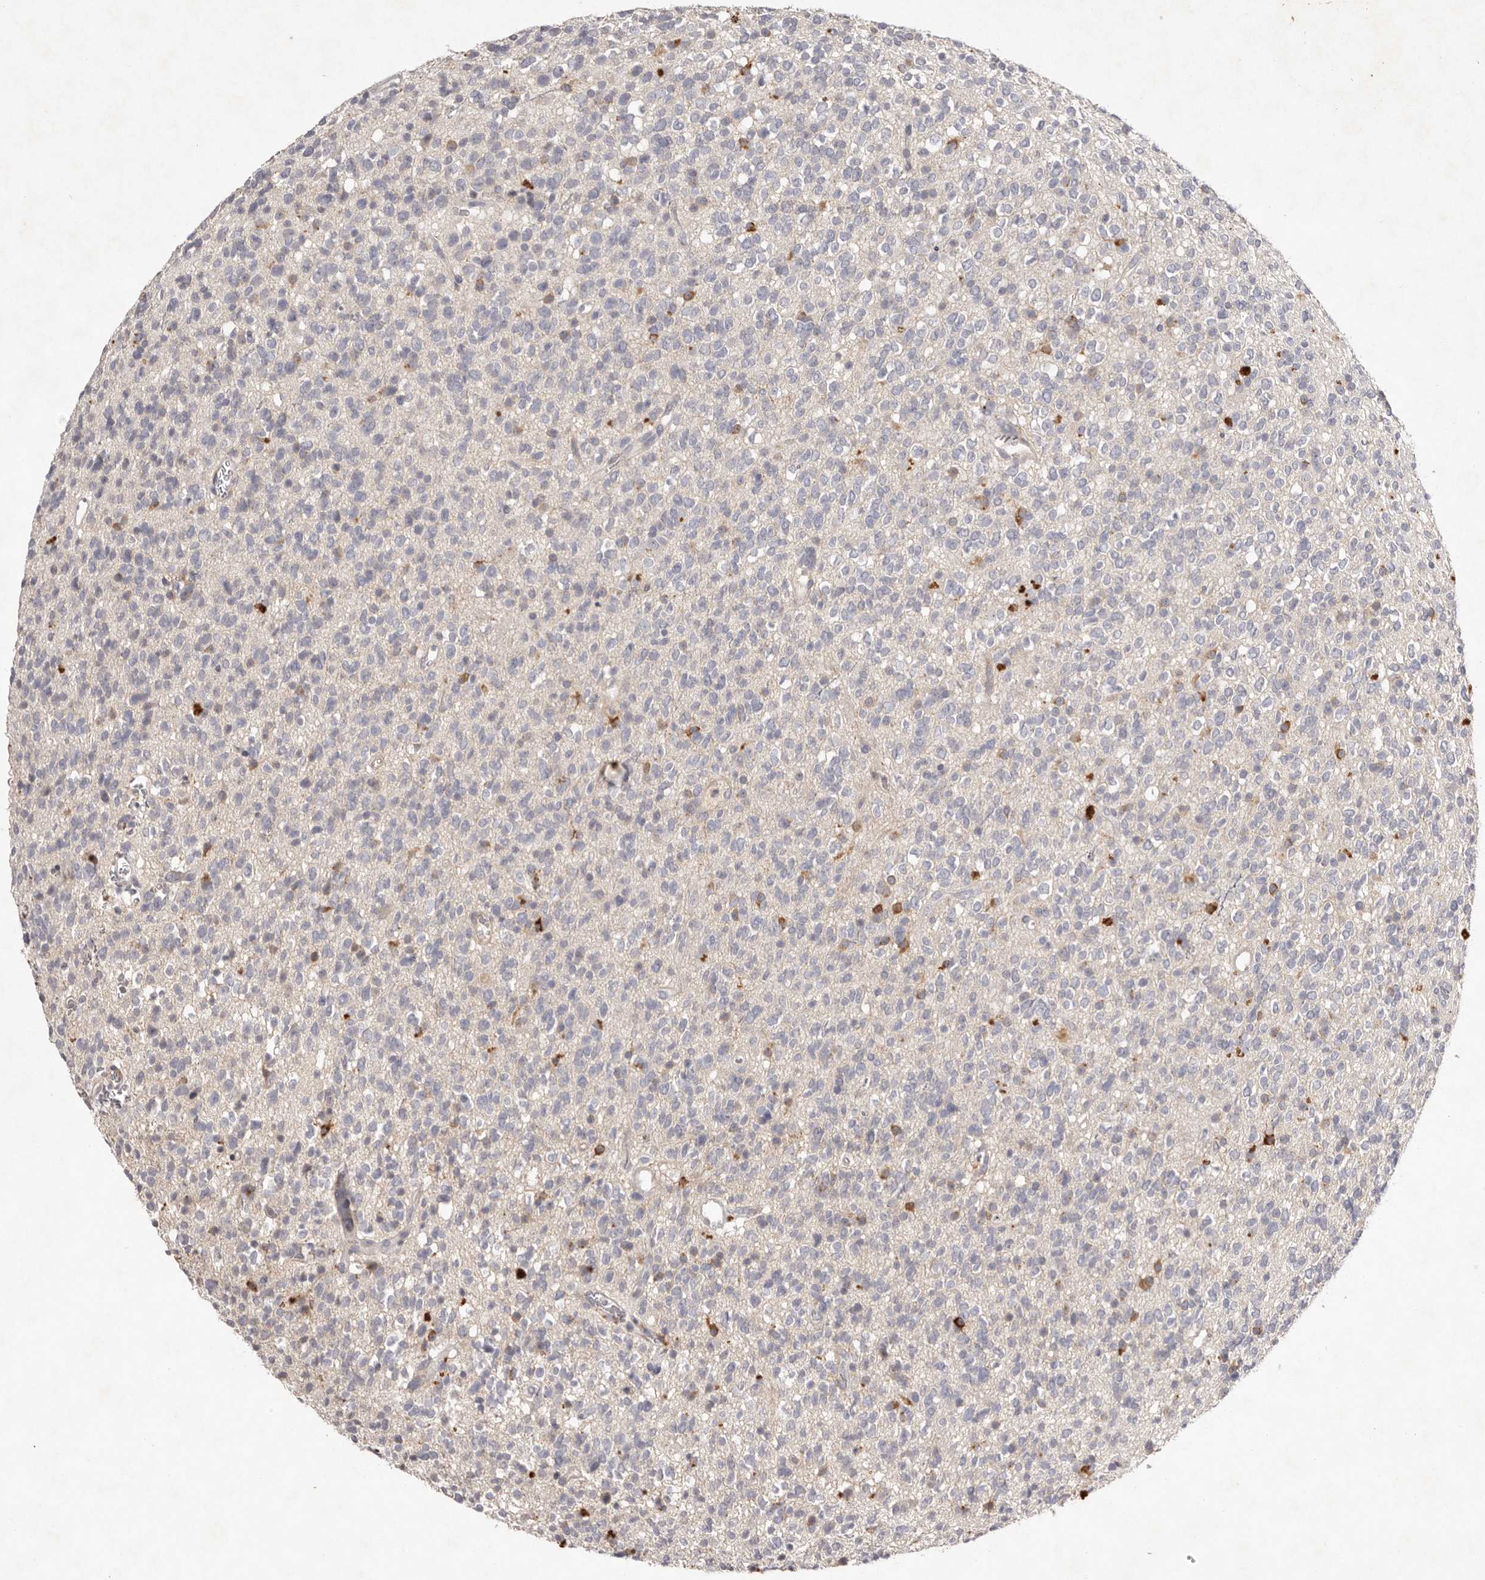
{"staining": {"intensity": "negative", "quantity": "none", "location": "none"}, "tissue": "glioma", "cell_type": "Tumor cells", "image_type": "cancer", "snomed": [{"axis": "morphology", "description": "Glioma, malignant, High grade"}, {"axis": "topography", "description": "Brain"}], "caption": "High power microscopy histopathology image of an IHC image of glioma, revealing no significant positivity in tumor cells.", "gene": "SCUBE2", "patient": {"sex": "male", "age": 34}}